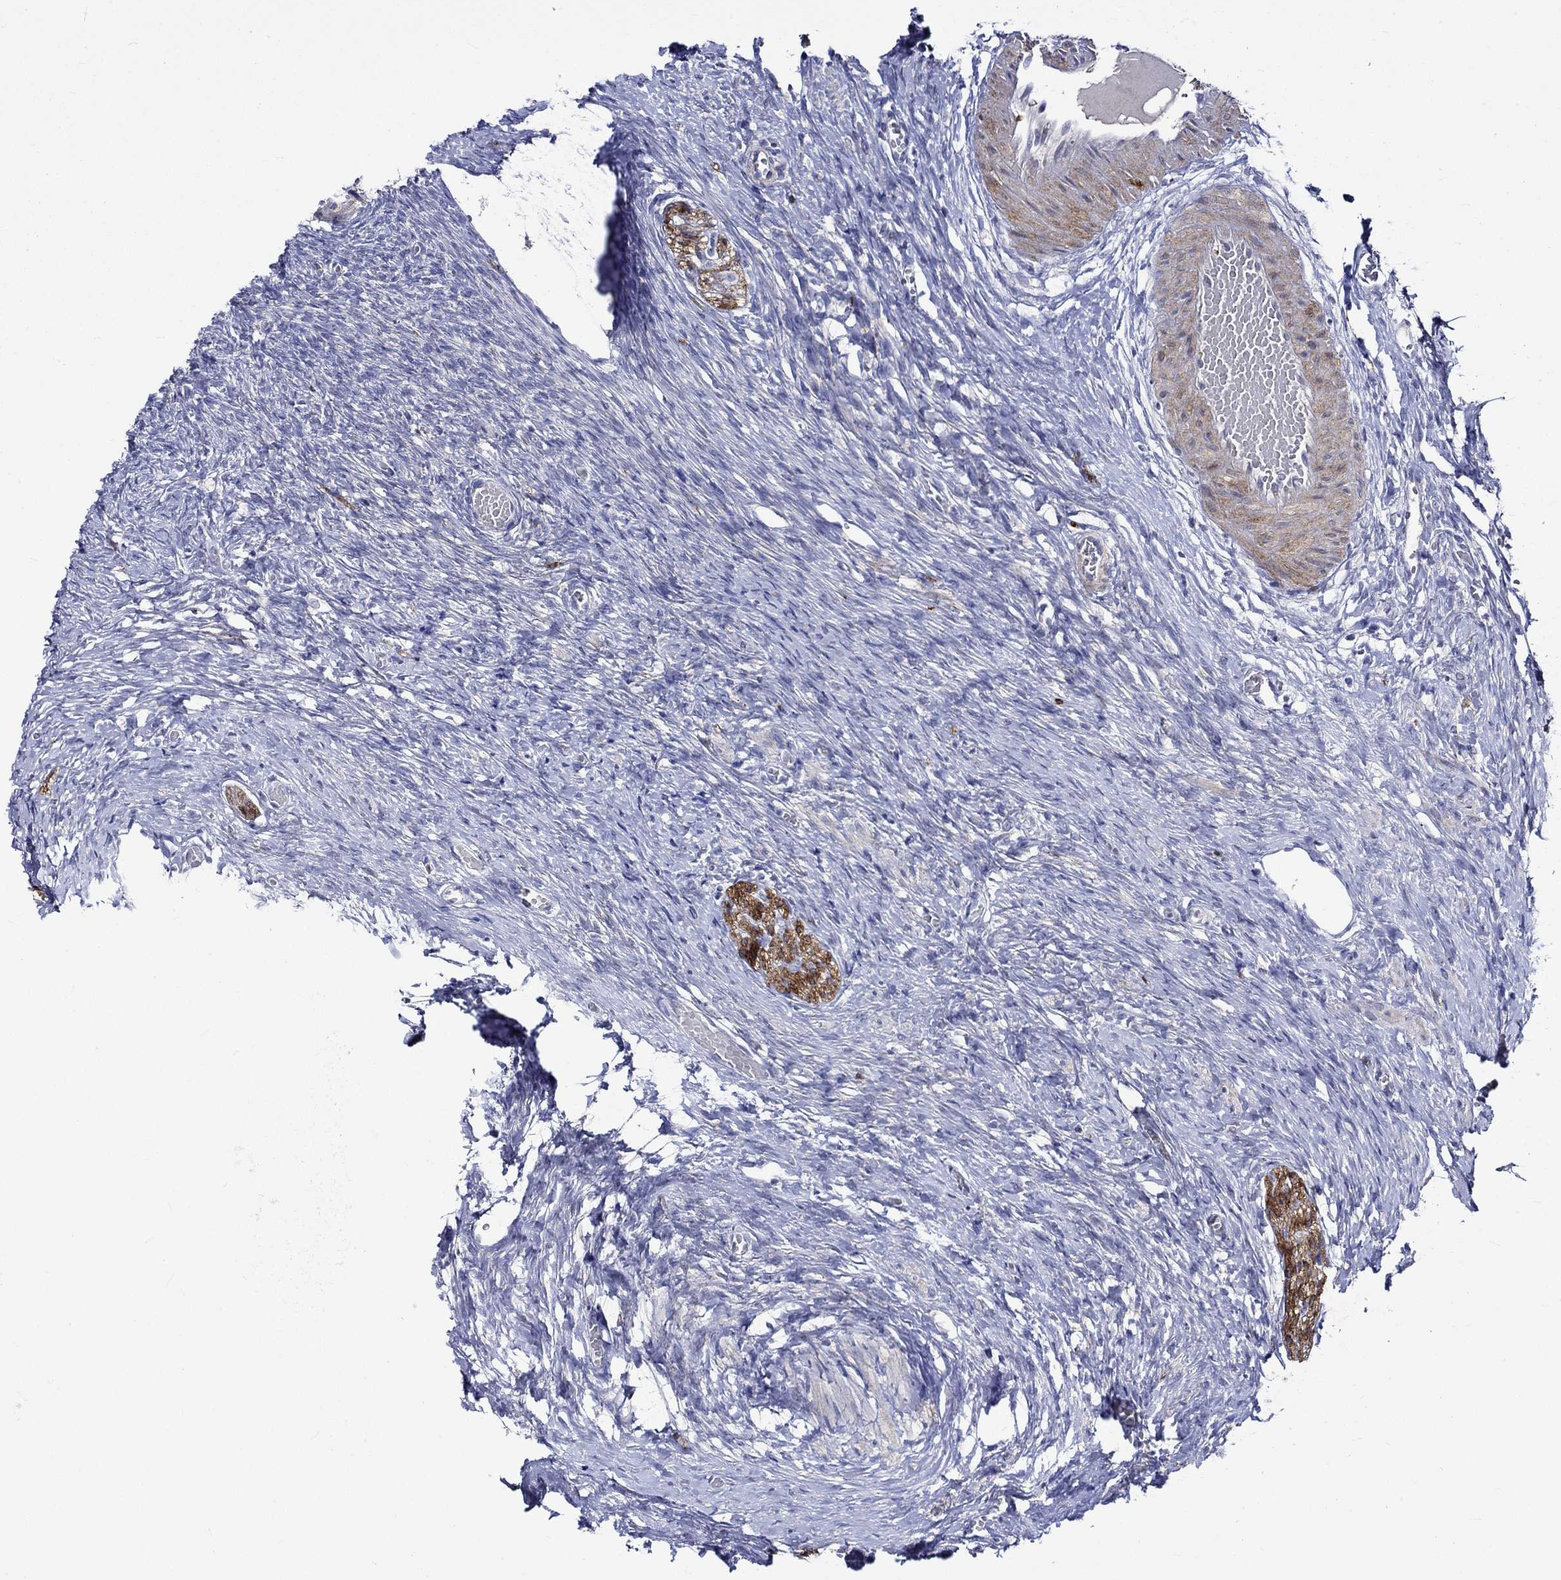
{"staining": {"intensity": "negative", "quantity": "none", "location": "none"}, "tissue": "ovary", "cell_type": "Follicle cells", "image_type": "normal", "snomed": [{"axis": "morphology", "description": "Normal tissue, NOS"}, {"axis": "topography", "description": "Ovary"}], "caption": "DAB (3,3'-diaminobenzidine) immunohistochemical staining of normal ovary reveals no significant staining in follicle cells. (DAB immunohistochemistry, high magnification).", "gene": "CRYAB", "patient": {"sex": "female", "age": 27}}